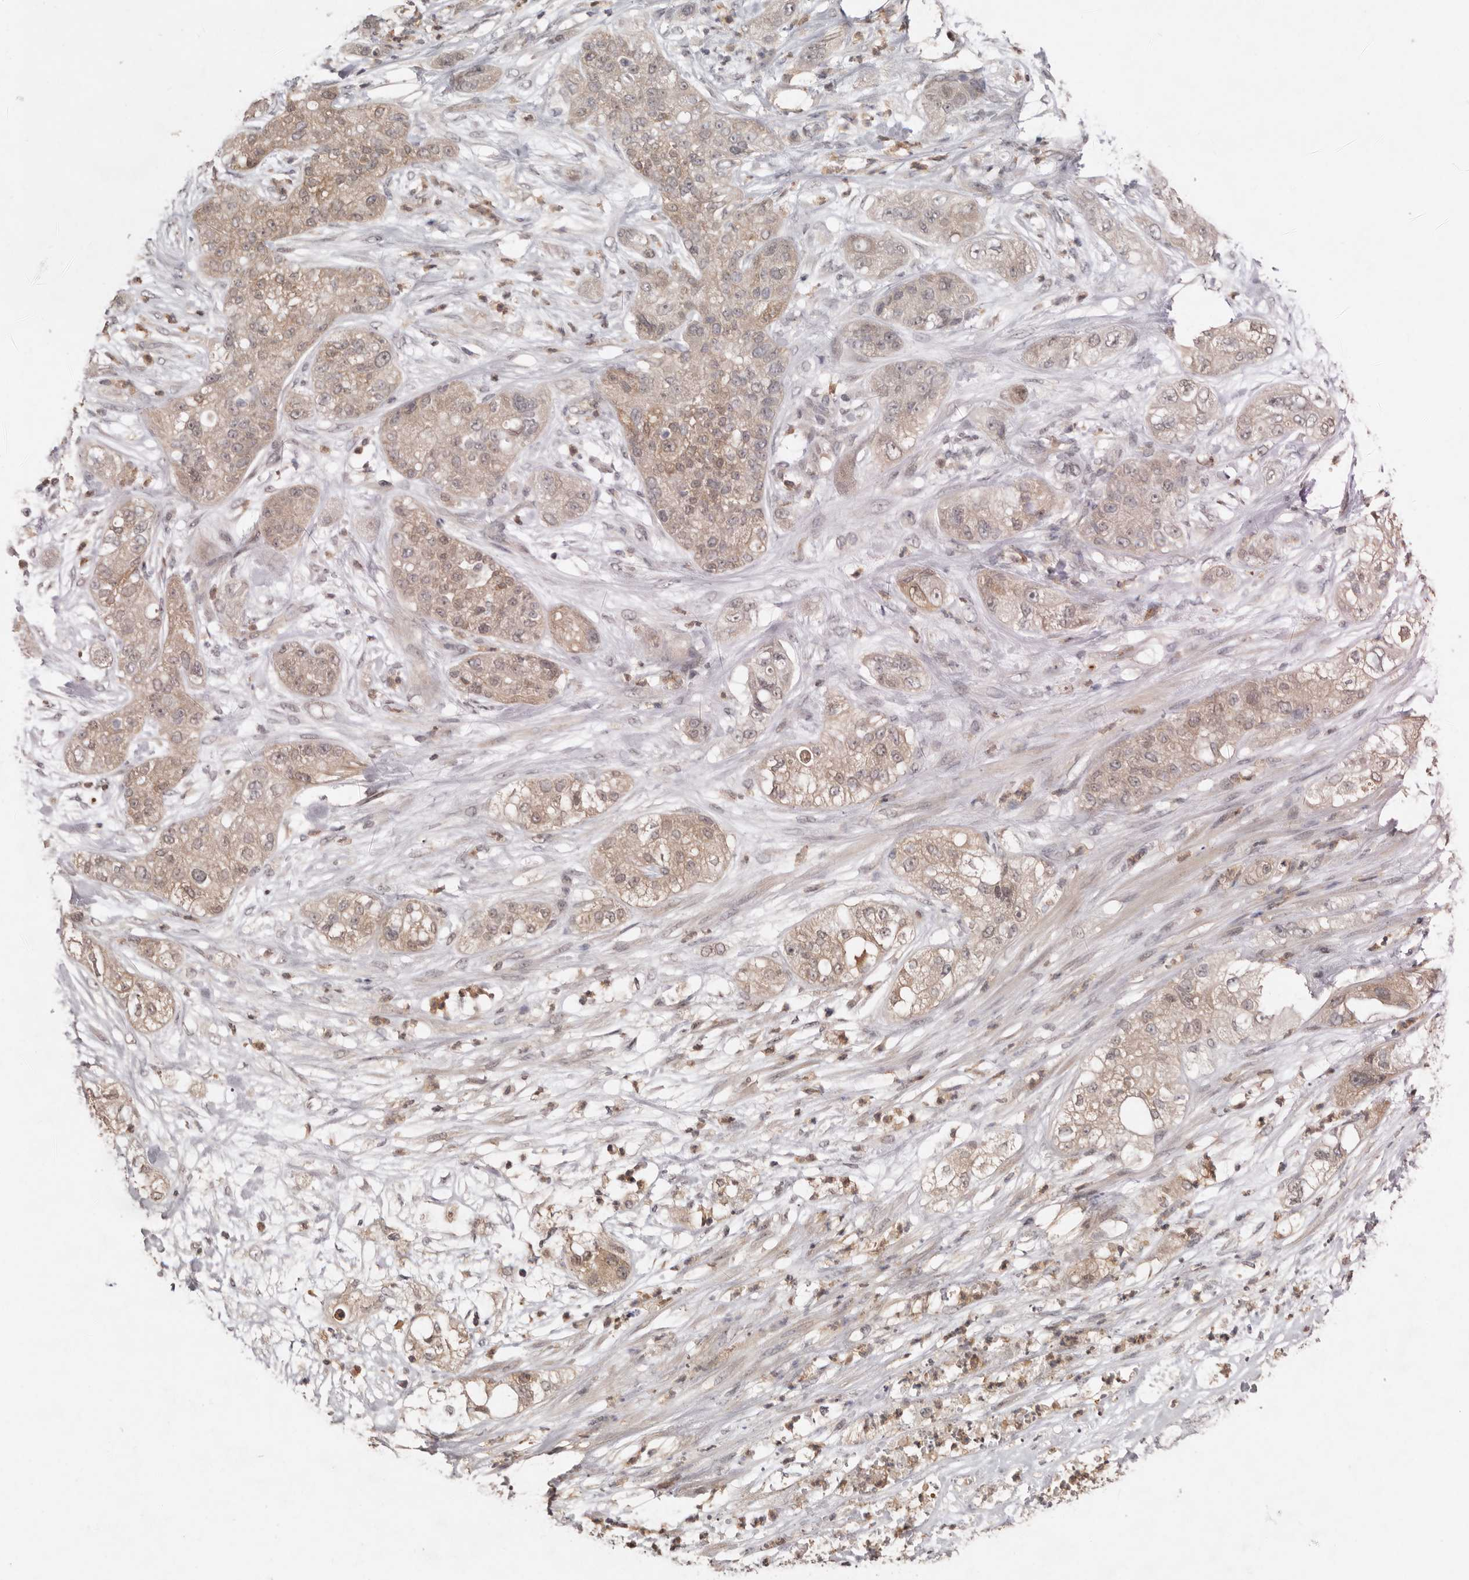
{"staining": {"intensity": "weak", "quantity": ">75%", "location": "cytoplasmic/membranous"}, "tissue": "pancreatic cancer", "cell_type": "Tumor cells", "image_type": "cancer", "snomed": [{"axis": "morphology", "description": "Adenocarcinoma, NOS"}, {"axis": "topography", "description": "Pancreas"}], "caption": "Human pancreatic adenocarcinoma stained with a brown dye shows weak cytoplasmic/membranous positive staining in about >75% of tumor cells.", "gene": "SULT1E1", "patient": {"sex": "female", "age": 78}}